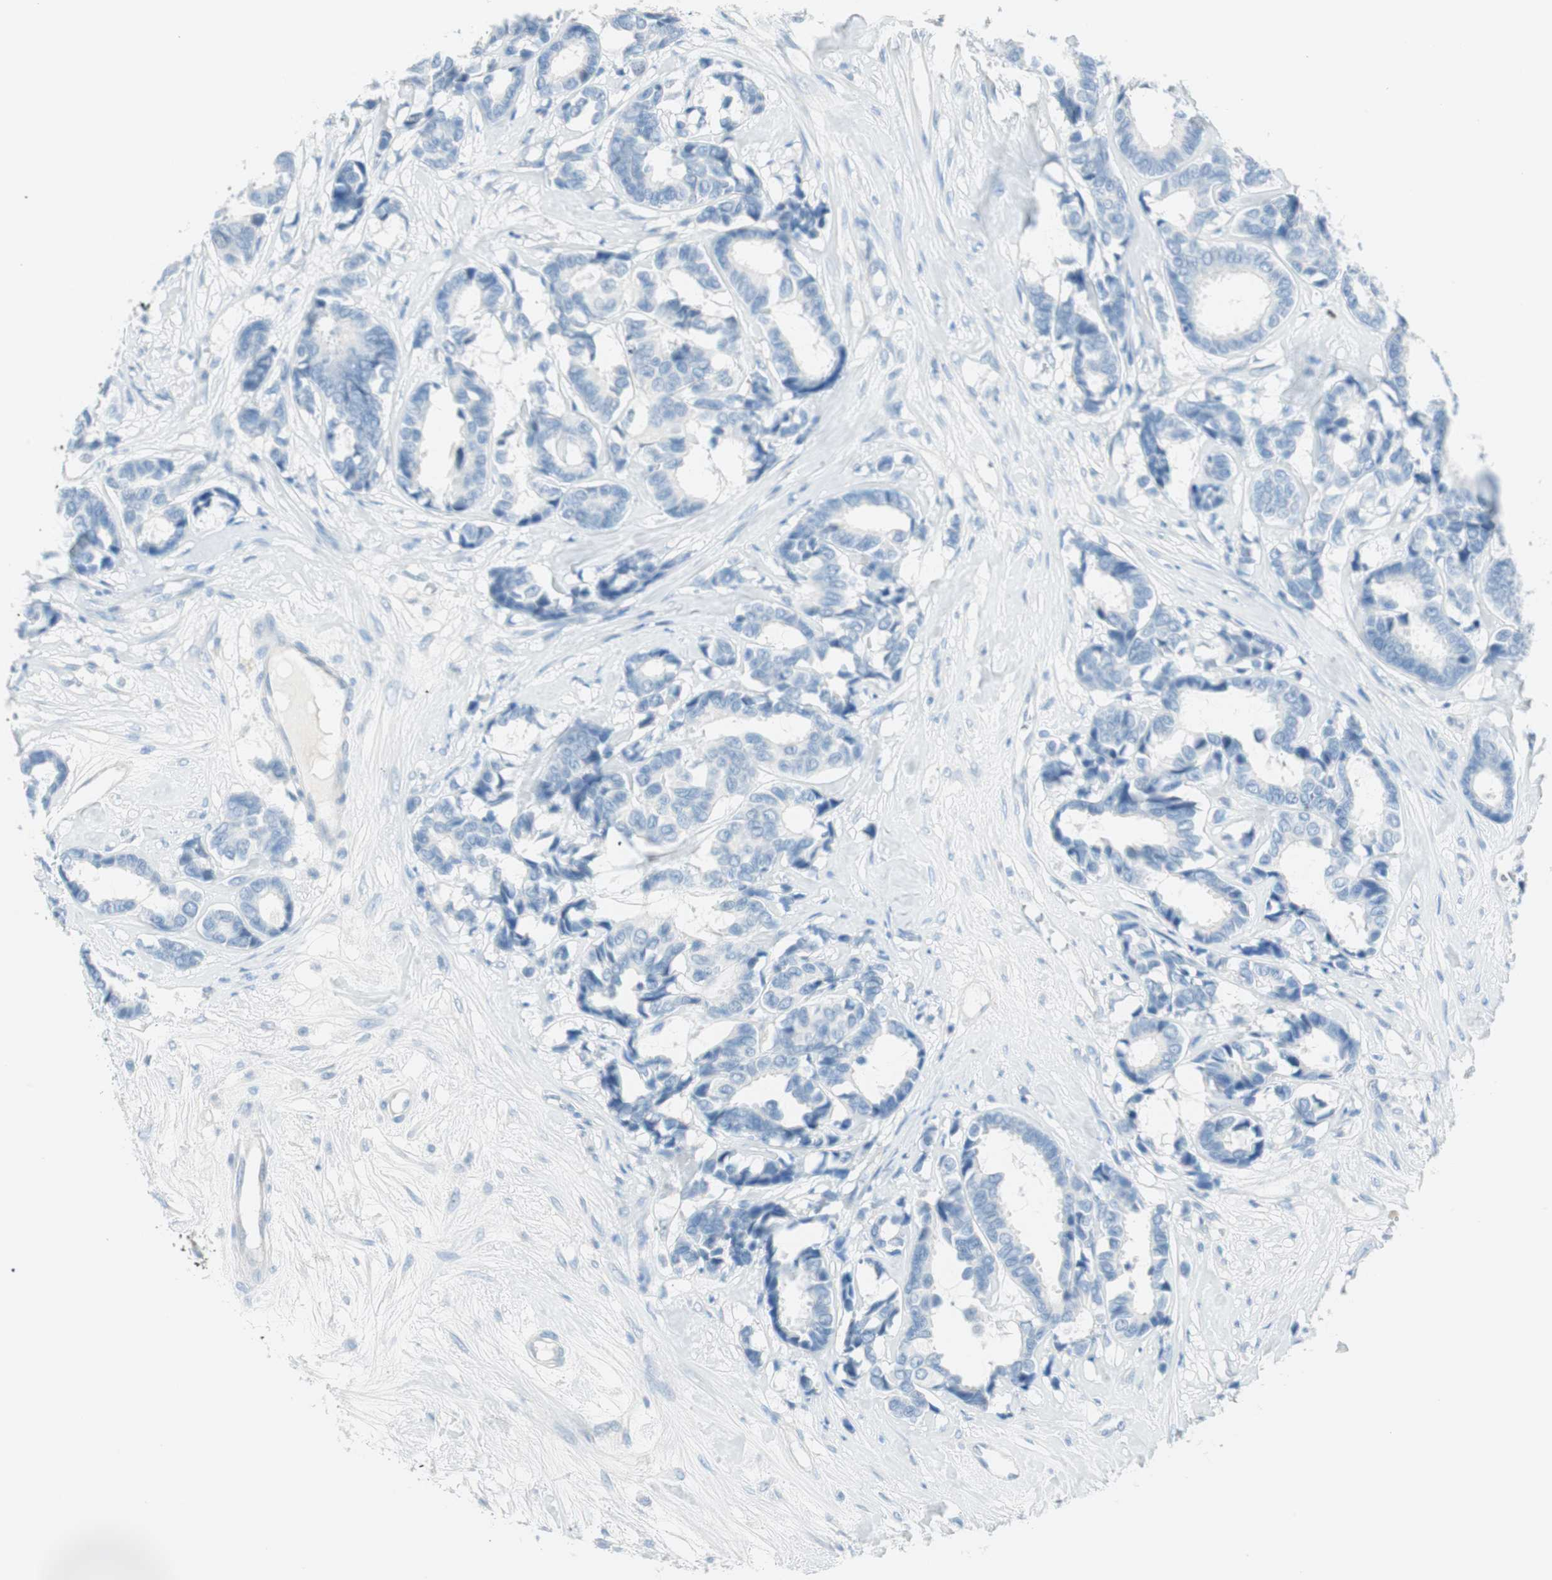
{"staining": {"intensity": "negative", "quantity": "none", "location": "none"}, "tissue": "breast cancer", "cell_type": "Tumor cells", "image_type": "cancer", "snomed": [{"axis": "morphology", "description": "Duct carcinoma"}, {"axis": "topography", "description": "Breast"}], "caption": "Protein analysis of invasive ductal carcinoma (breast) reveals no significant staining in tumor cells. (Brightfield microscopy of DAB (3,3'-diaminobenzidine) IHC at high magnification).", "gene": "TNFRSF13C", "patient": {"sex": "female", "age": 87}}